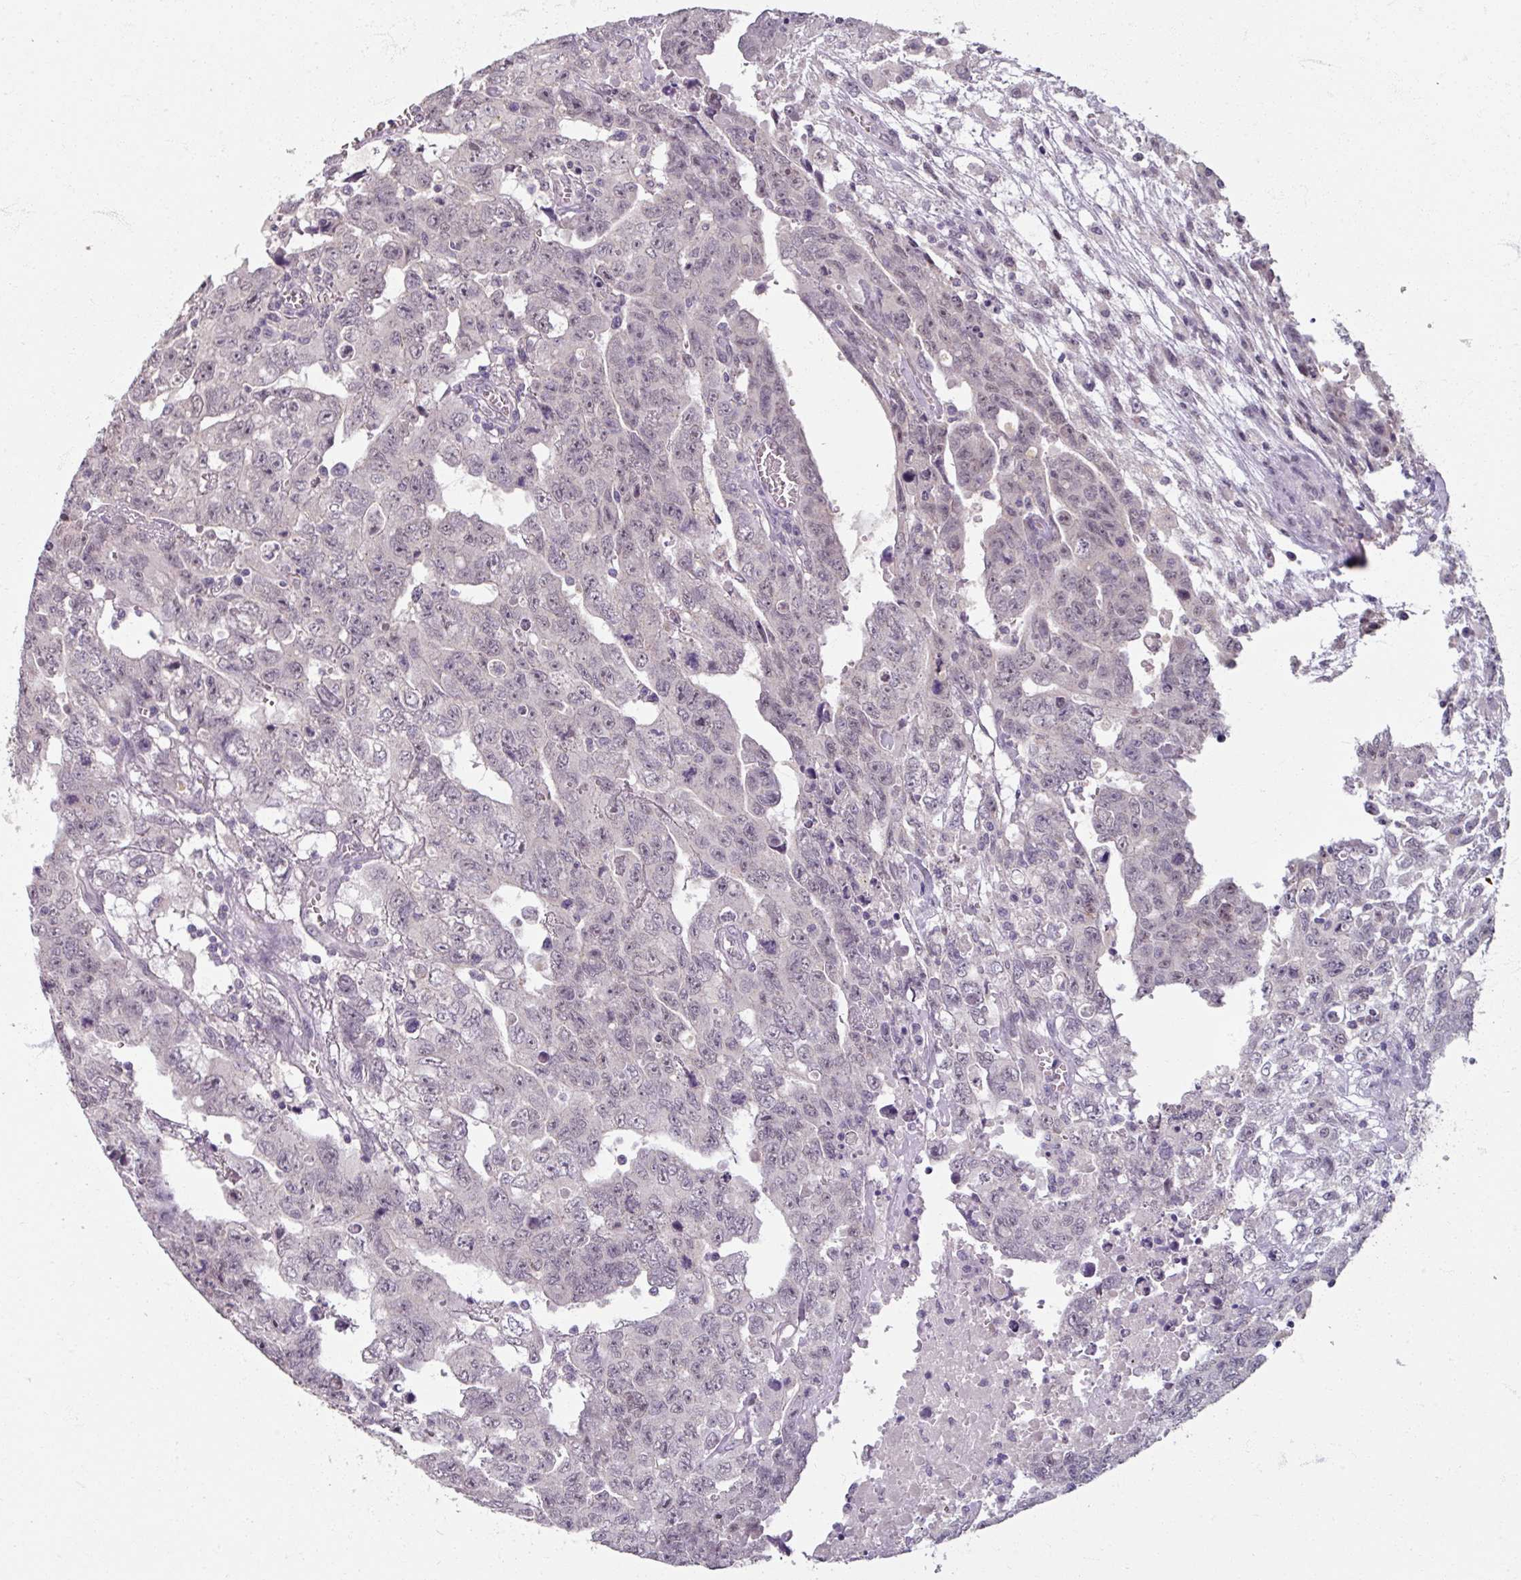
{"staining": {"intensity": "negative", "quantity": "none", "location": "none"}, "tissue": "testis cancer", "cell_type": "Tumor cells", "image_type": "cancer", "snomed": [{"axis": "morphology", "description": "Carcinoma, Embryonal, NOS"}, {"axis": "topography", "description": "Testis"}], "caption": "A high-resolution photomicrograph shows immunohistochemistry (IHC) staining of testis cancer, which exhibits no significant staining in tumor cells. Brightfield microscopy of immunohistochemistry stained with DAB (3,3'-diaminobenzidine) (brown) and hematoxylin (blue), captured at high magnification.", "gene": "SOX11", "patient": {"sex": "male", "age": 24}}